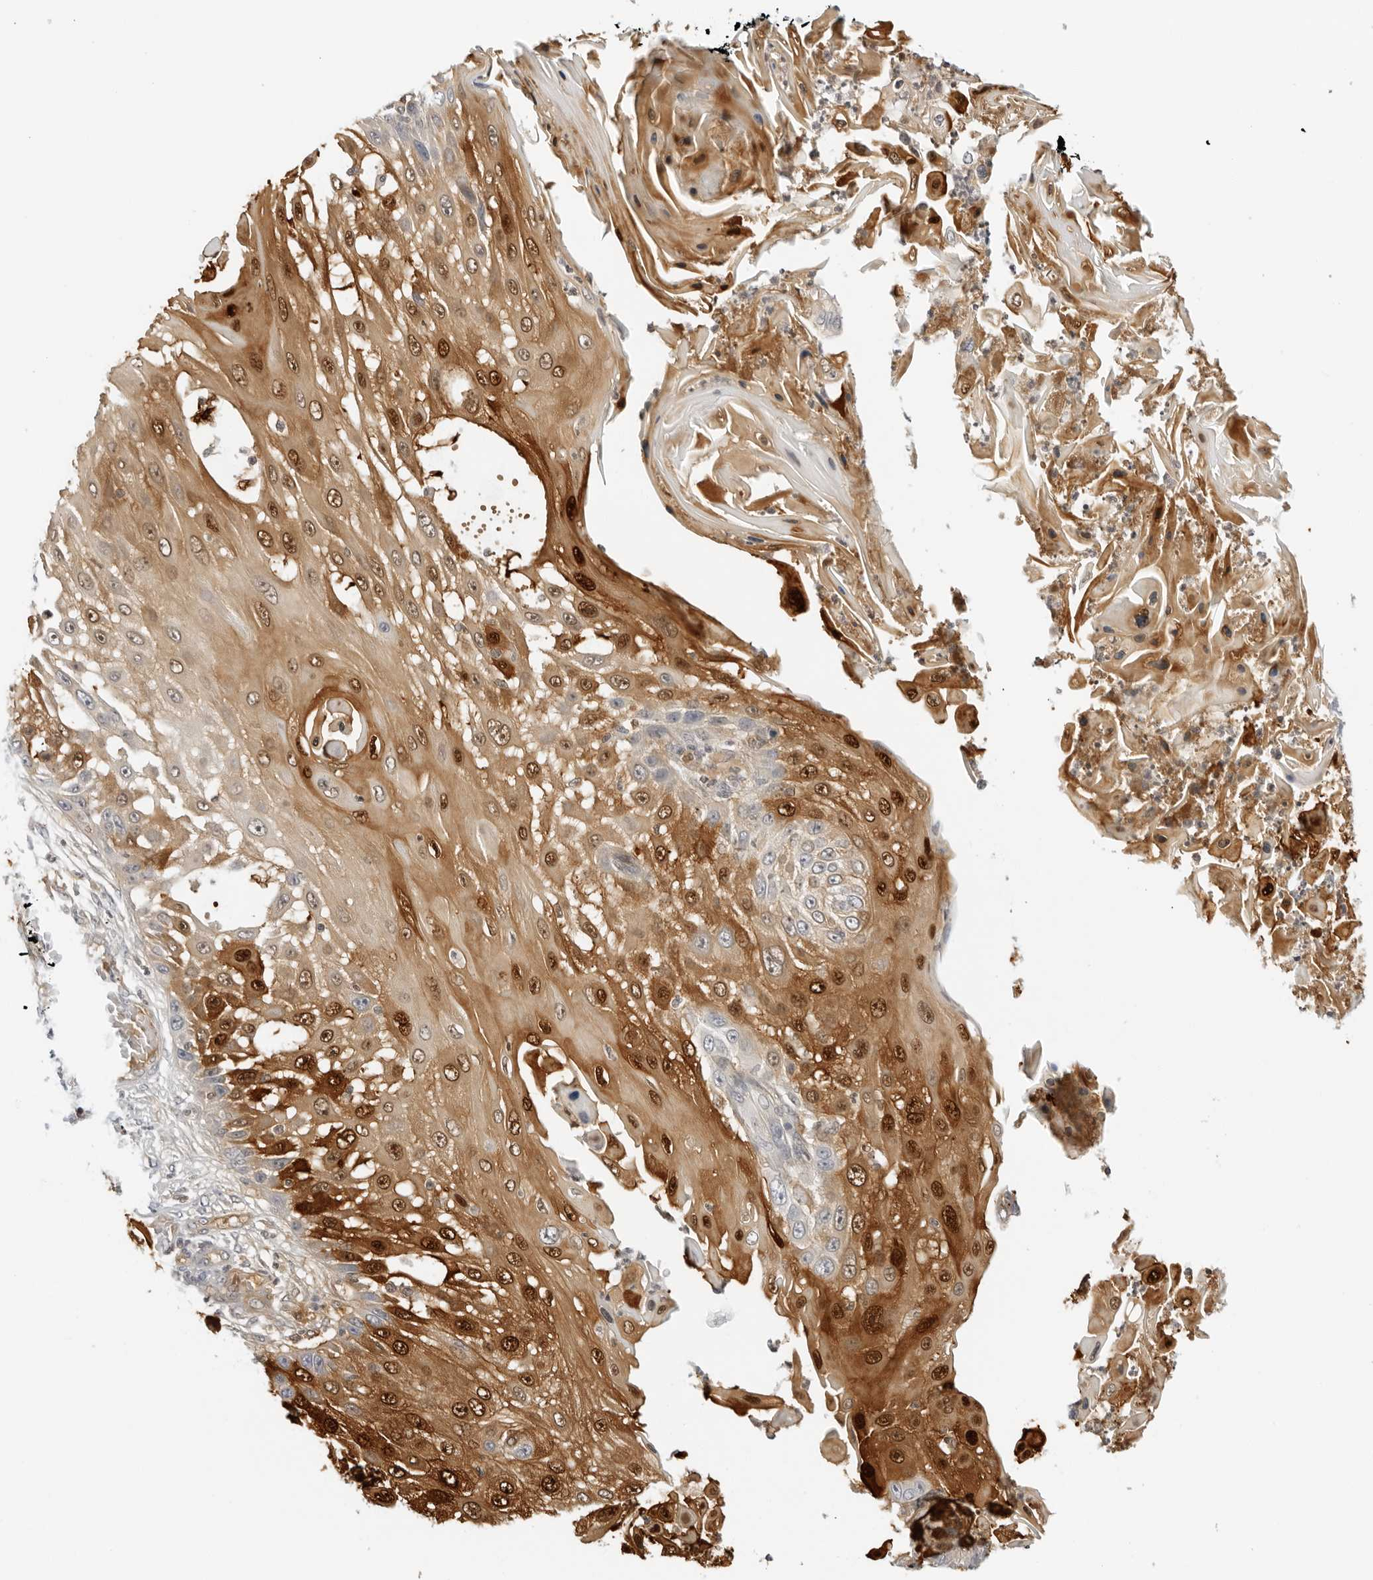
{"staining": {"intensity": "strong", "quantity": "<25%", "location": "cytoplasmic/membranous,nuclear"}, "tissue": "skin cancer", "cell_type": "Tumor cells", "image_type": "cancer", "snomed": [{"axis": "morphology", "description": "Squamous cell carcinoma, NOS"}, {"axis": "topography", "description": "Skin"}], "caption": "Squamous cell carcinoma (skin) was stained to show a protein in brown. There is medium levels of strong cytoplasmic/membranous and nuclear staining in about <25% of tumor cells. (Stains: DAB in brown, nuclei in blue, Microscopy: brightfield microscopy at high magnification).", "gene": "OSCP1", "patient": {"sex": "female", "age": 44}}